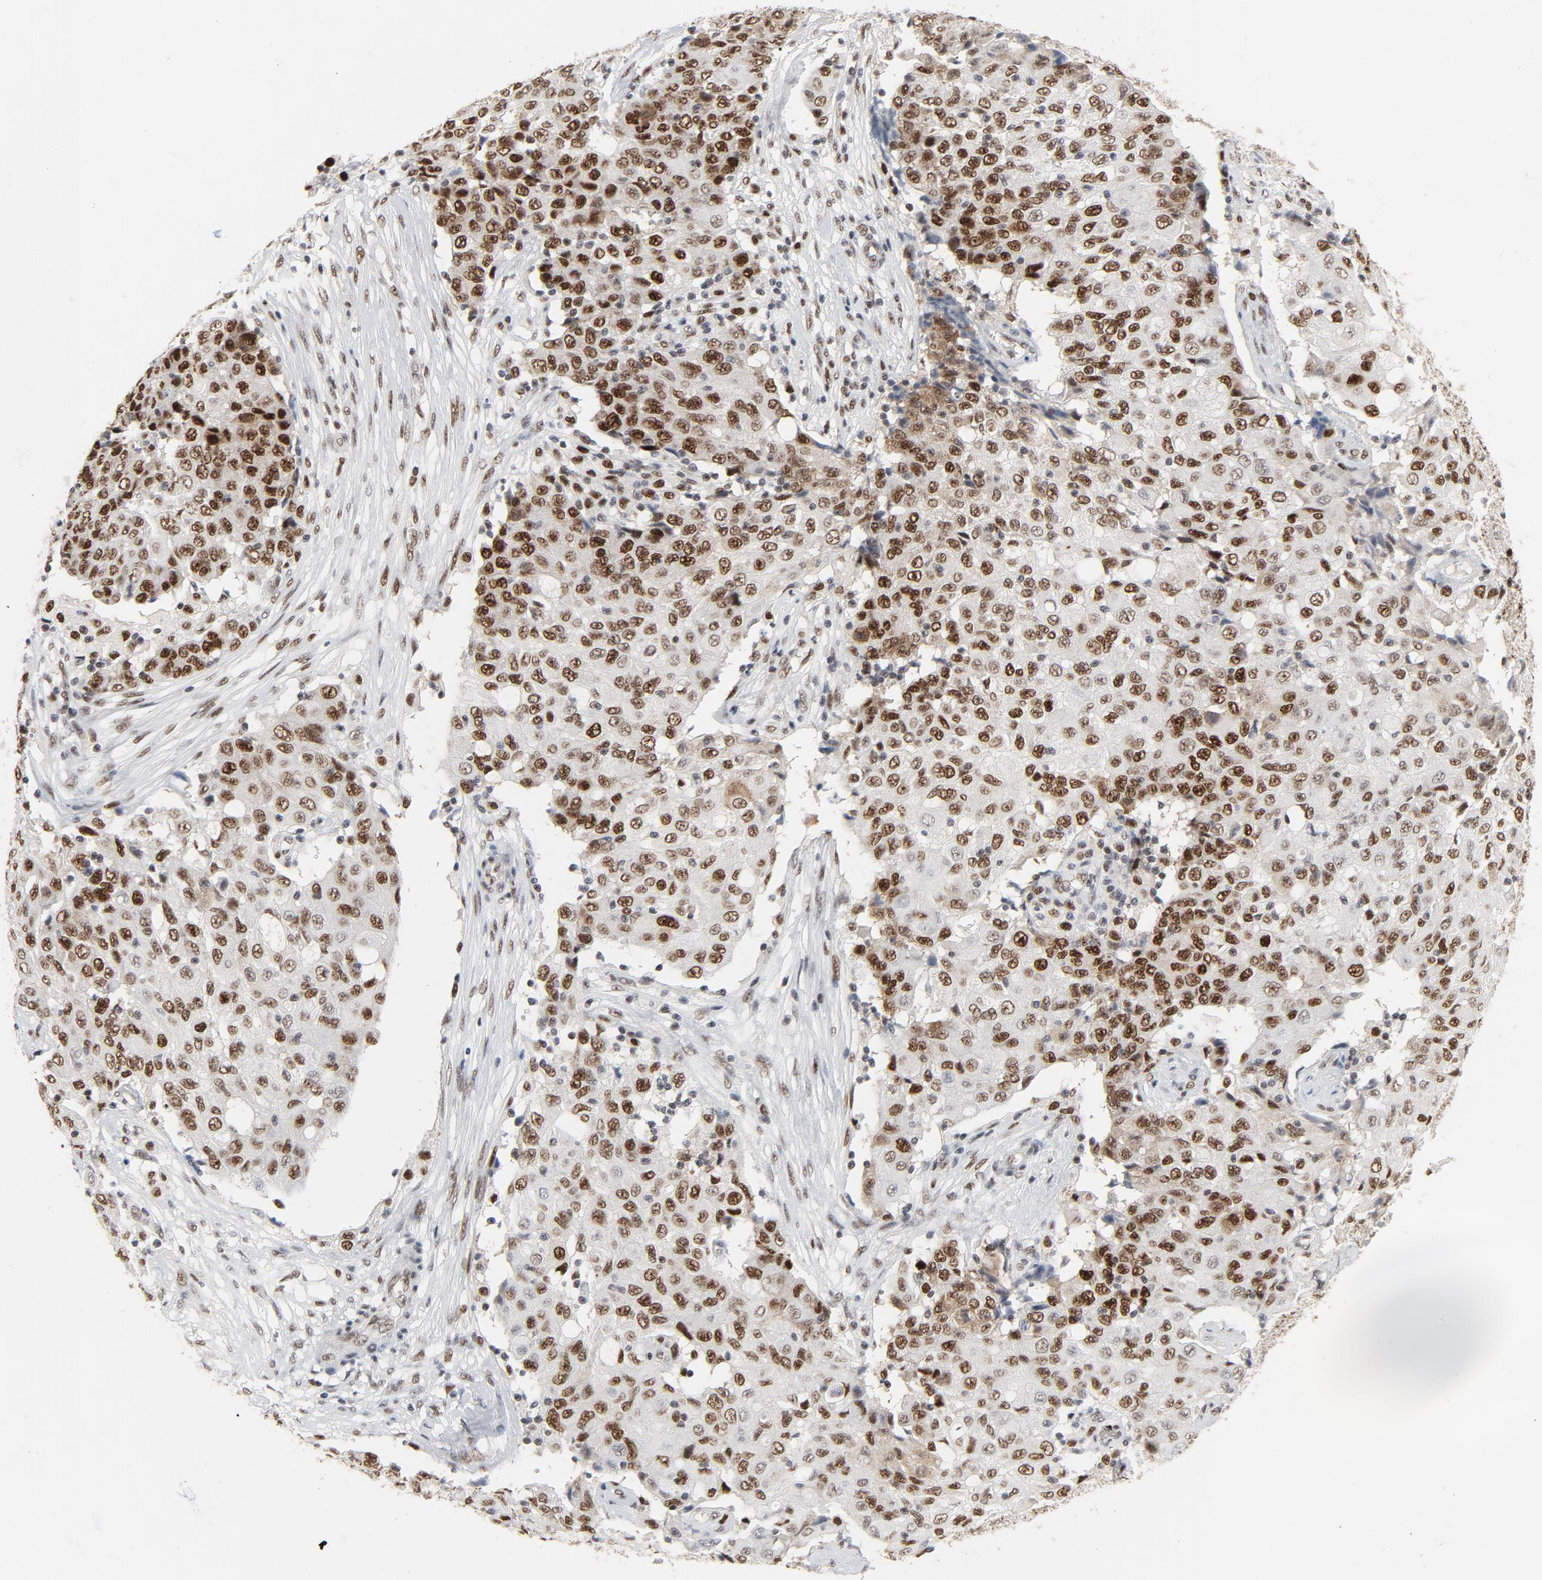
{"staining": {"intensity": "strong", "quantity": ">75%", "location": "nuclear"}, "tissue": "ovarian cancer", "cell_type": "Tumor cells", "image_type": "cancer", "snomed": [{"axis": "morphology", "description": "Carcinoma, endometroid"}, {"axis": "topography", "description": "Ovary"}], "caption": "Strong nuclear protein positivity is identified in approximately >75% of tumor cells in ovarian cancer.", "gene": "JMJD6", "patient": {"sex": "female", "age": 42}}